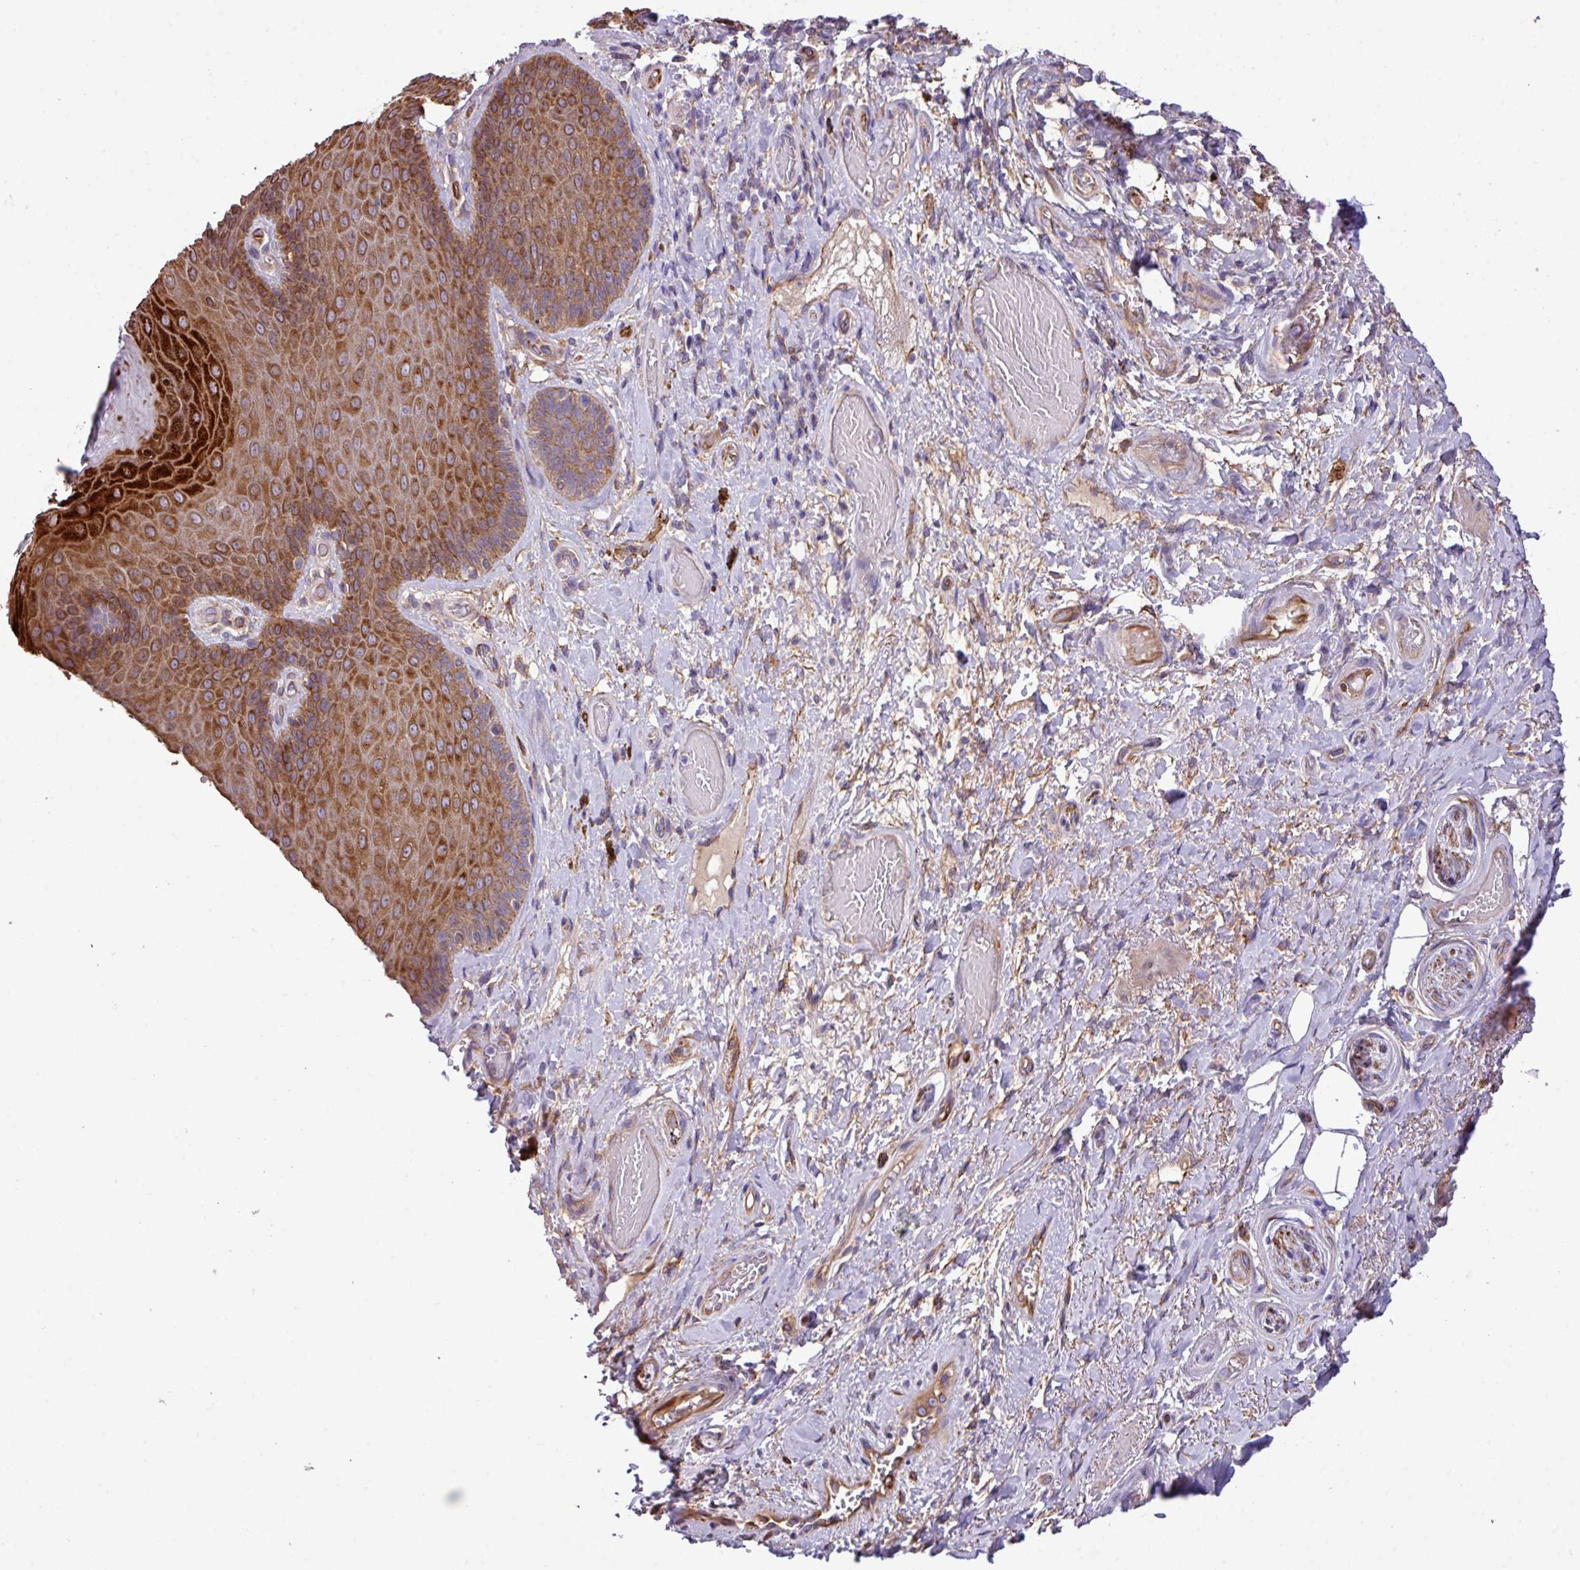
{"staining": {"intensity": "strong", "quantity": ">75%", "location": "cytoplasmic/membranous"}, "tissue": "skin", "cell_type": "Epidermal cells", "image_type": "normal", "snomed": [{"axis": "morphology", "description": "Normal tissue, NOS"}, {"axis": "topography", "description": "Anal"}, {"axis": "topography", "description": "Peripheral nerve tissue"}], "caption": "Immunohistochemistry histopathology image of normal skin: human skin stained using immunohistochemistry displays high levels of strong protein expression localized specifically in the cytoplasmic/membranous of epidermal cells, appearing as a cytoplasmic/membranous brown color.", "gene": "PARD6A", "patient": {"sex": "male", "age": 53}}